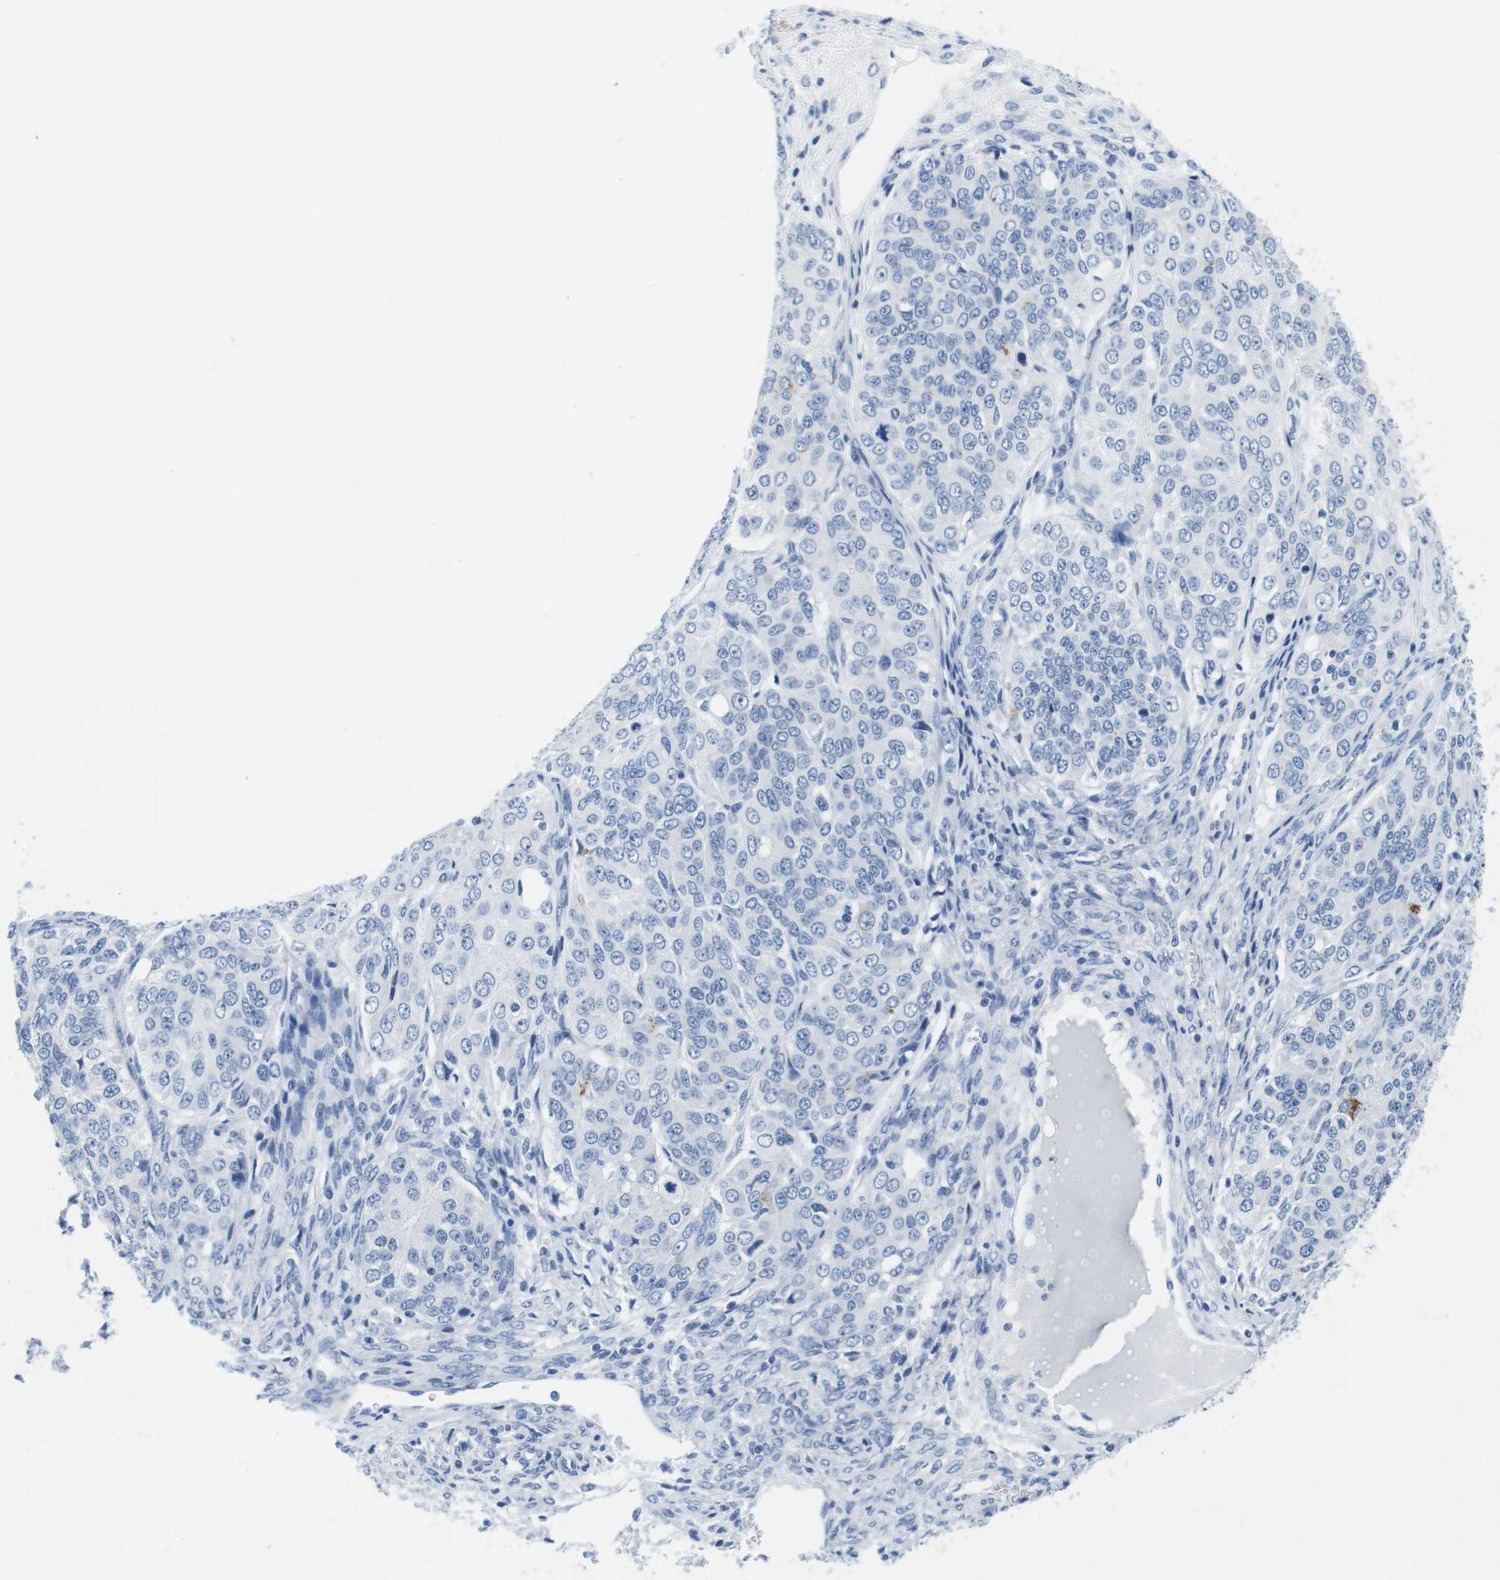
{"staining": {"intensity": "negative", "quantity": "none", "location": "none"}, "tissue": "ovarian cancer", "cell_type": "Tumor cells", "image_type": "cancer", "snomed": [{"axis": "morphology", "description": "Carcinoma, endometroid"}, {"axis": "topography", "description": "Ovary"}], "caption": "Human ovarian cancer (endometroid carcinoma) stained for a protein using immunohistochemistry exhibits no positivity in tumor cells.", "gene": "MAP6", "patient": {"sex": "female", "age": 51}}